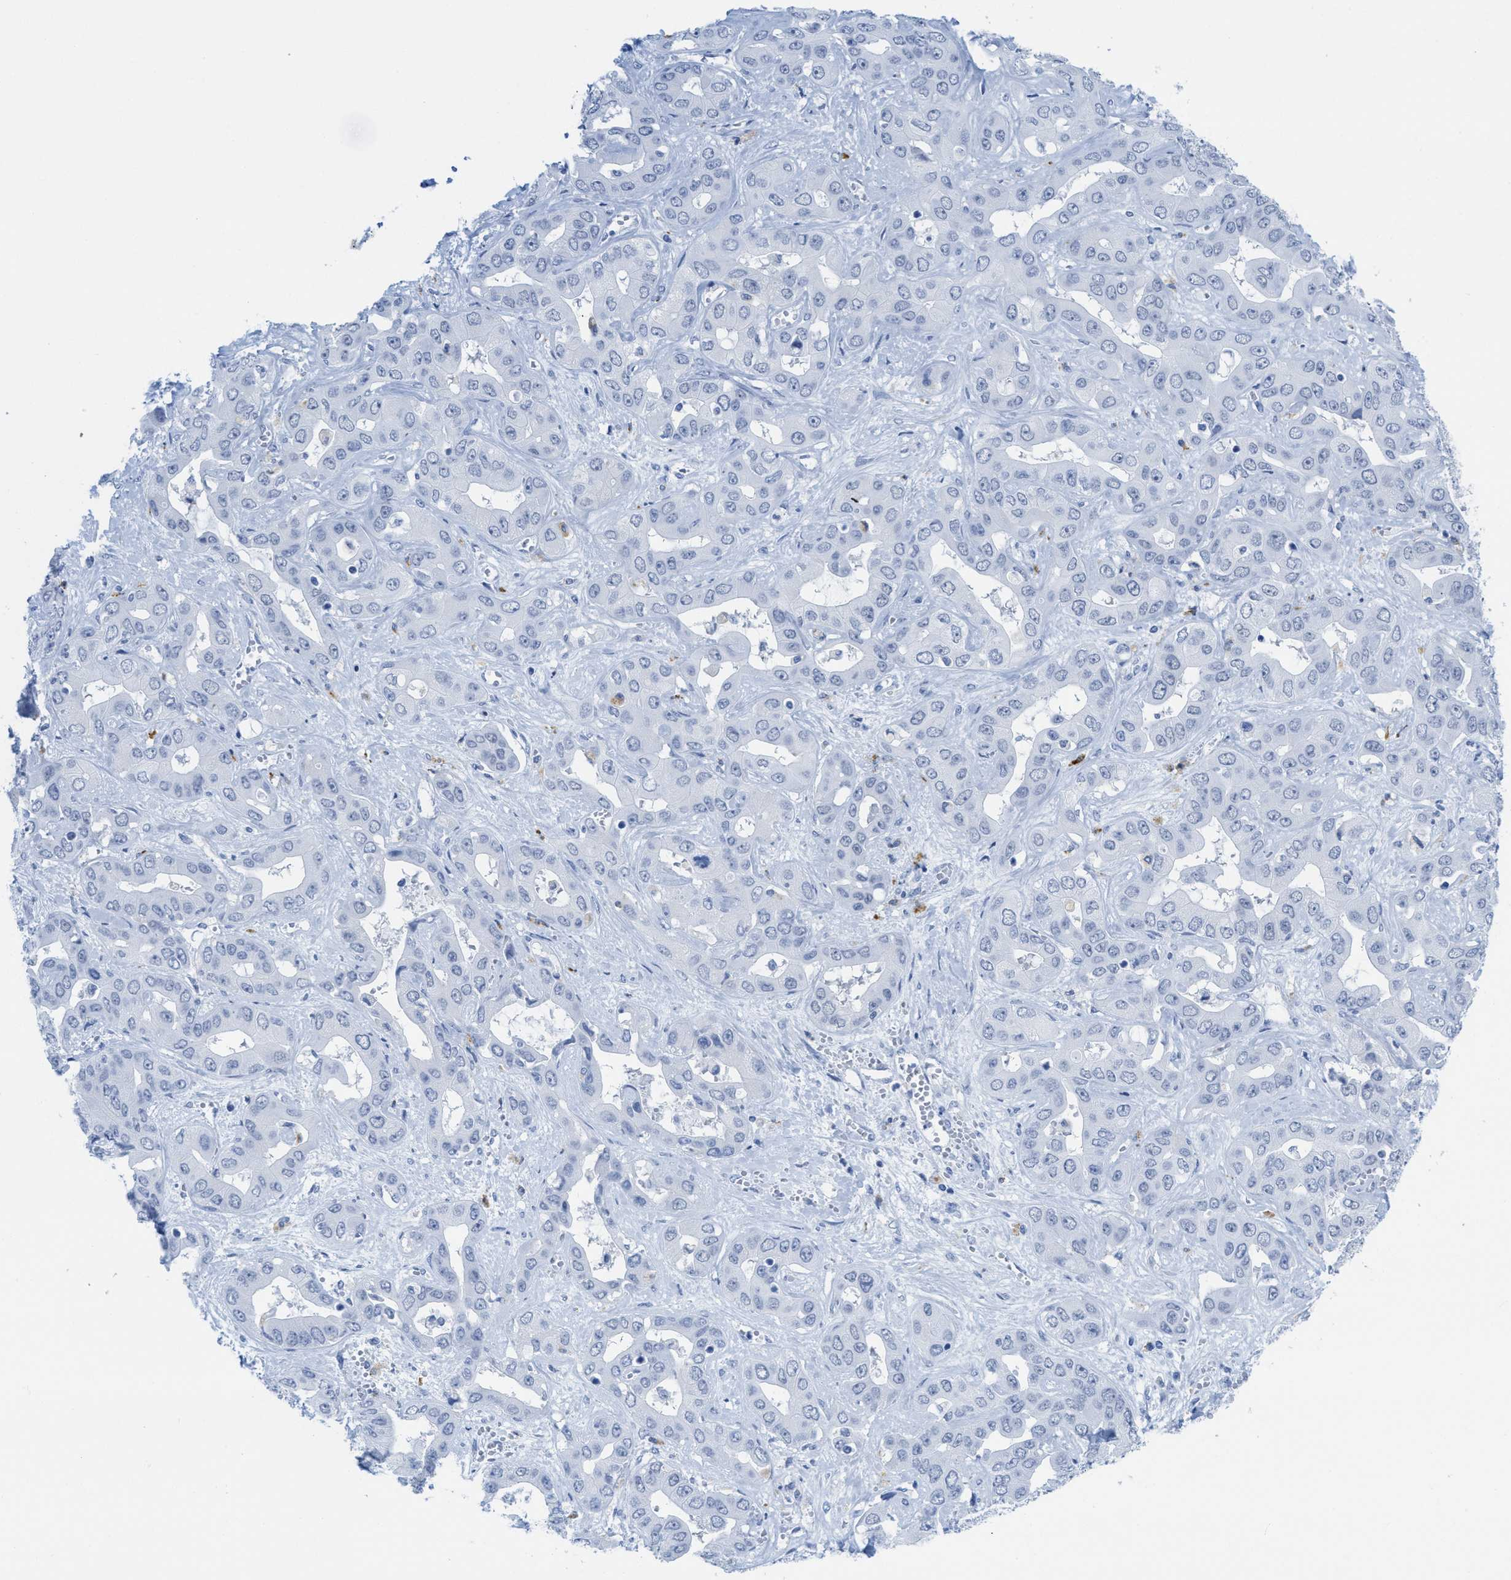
{"staining": {"intensity": "negative", "quantity": "none", "location": "none"}, "tissue": "liver cancer", "cell_type": "Tumor cells", "image_type": "cancer", "snomed": [{"axis": "morphology", "description": "Cholangiocarcinoma"}, {"axis": "topography", "description": "Liver"}], "caption": "Tumor cells show no significant protein positivity in liver cancer (cholangiocarcinoma).", "gene": "WDR4", "patient": {"sex": "female", "age": 52}}